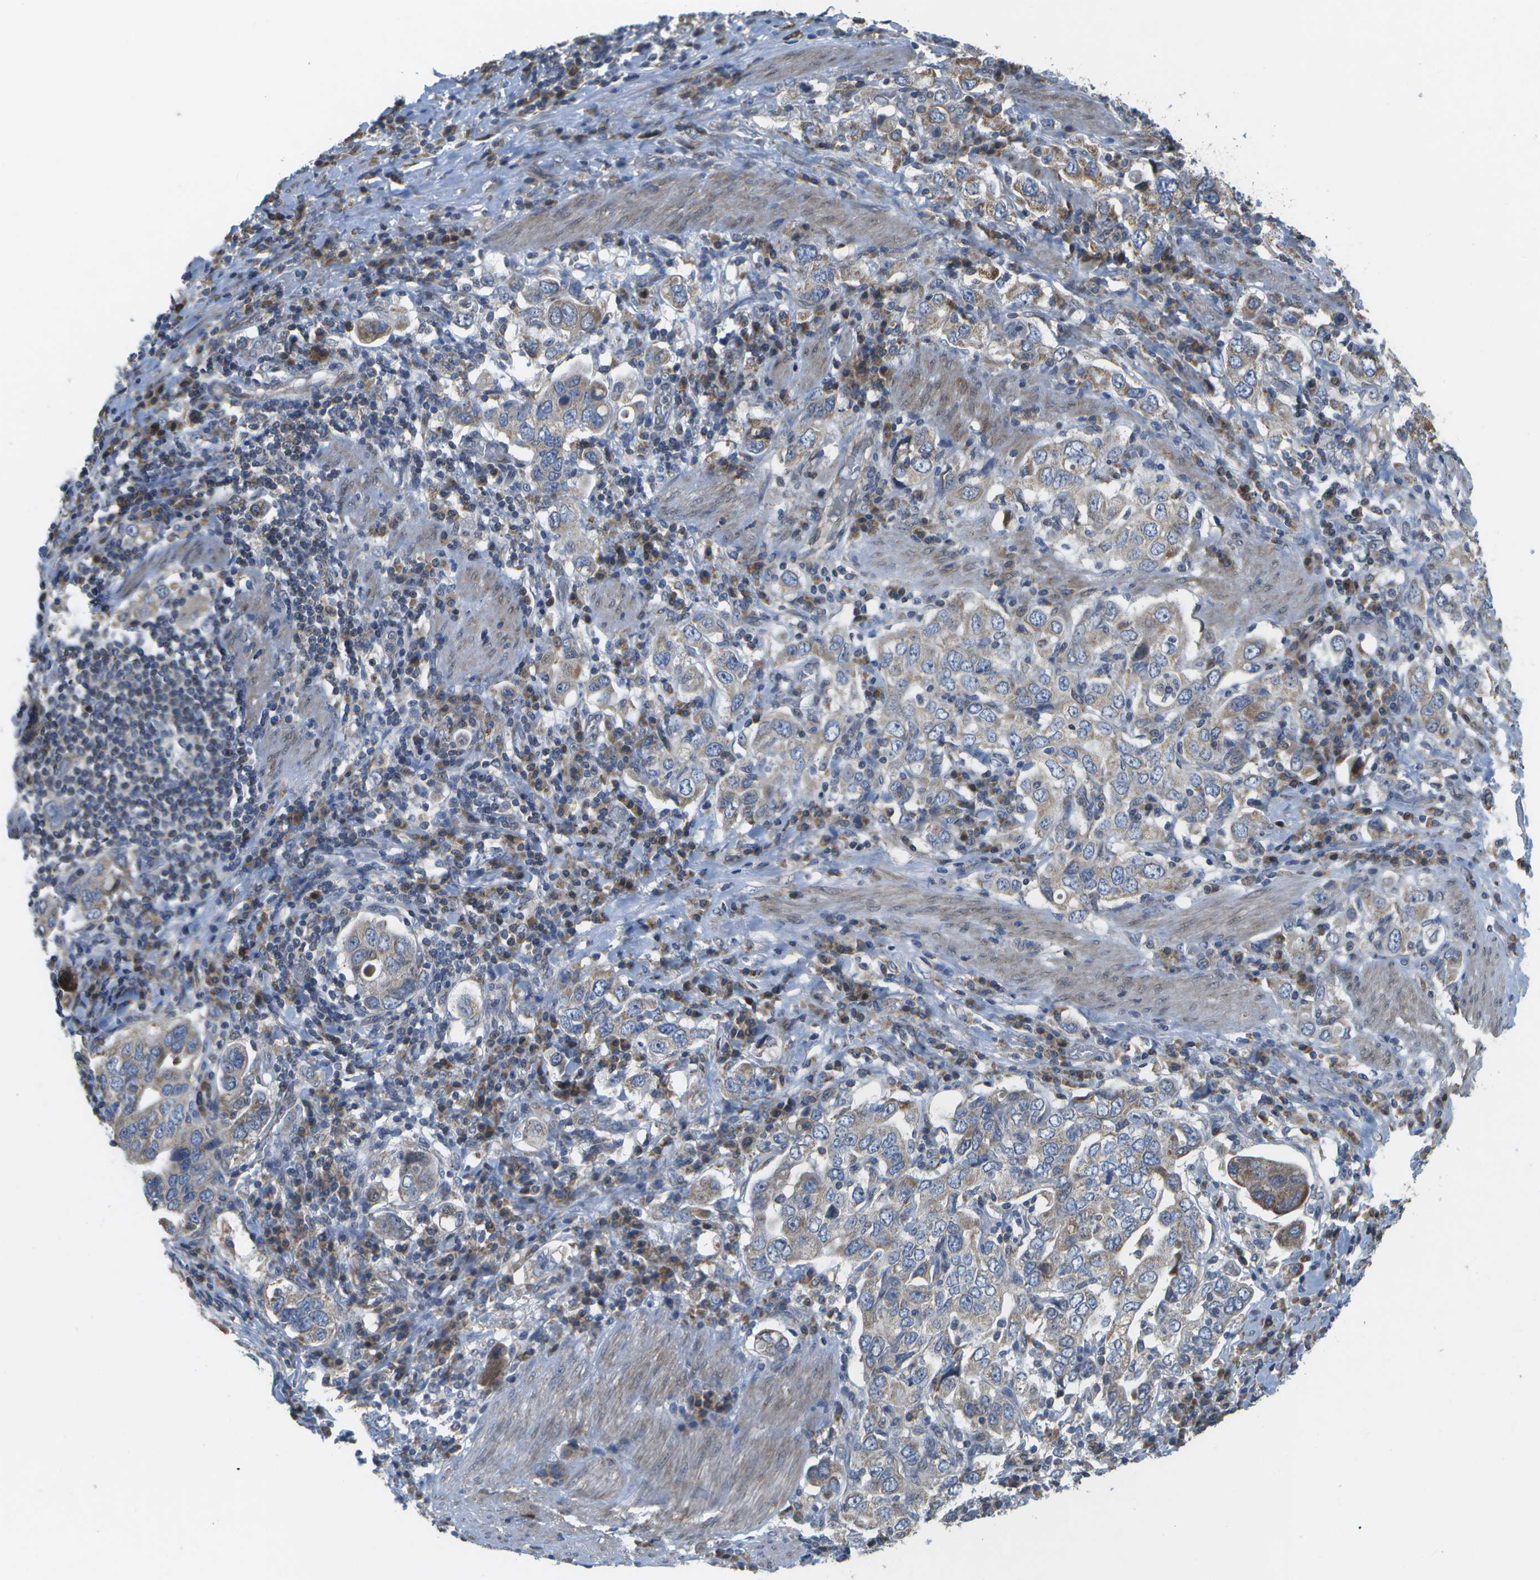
{"staining": {"intensity": "moderate", "quantity": "25%-75%", "location": "cytoplasmic/membranous"}, "tissue": "stomach cancer", "cell_type": "Tumor cells", "image_type": "cancer", "snomed": [{"axis": "morphology", "description": "Adenocarcinoma, NOS"}, {"axis": "topography", "description": "Stomach, upper"}], "caption": "Tumor cells show moderate cytoplasmic/membranous staining in about 25%-75% of cells in stomach cancer (adenocarcinoma).", "gene": "HADHA", "patient": {"sex": "male", "age": 62}}